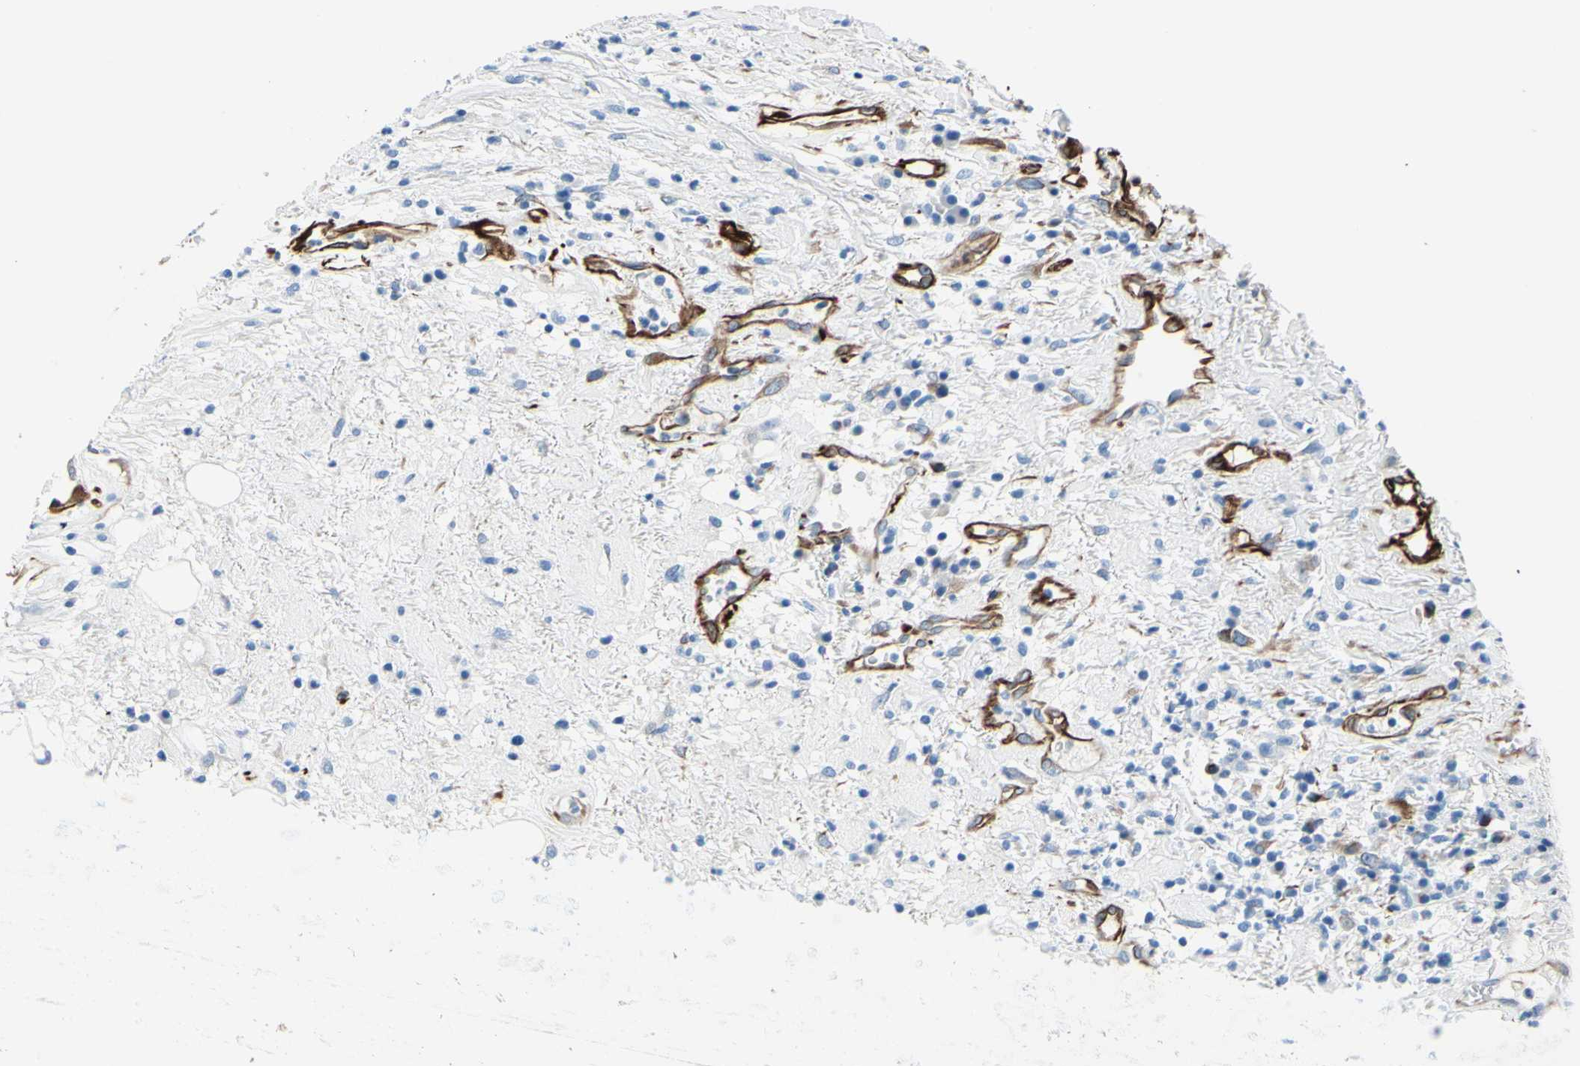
{"staining": {"intensity": "negative", "quantity": "none", "location": "none"}, "tissue": "head and neck cancer", "cell_type": "Tumor cells", "image_type": "cancer", "snomed": [{"axis": "morphology", "description": "Squamous cell carcinoma, NOS"}, {"axis": "topography", "description": "Head-Neck"}], "caption": "The immunohistochemistry micrograph has no significant expression in tumor cells of squamous cell carcinoma (head and neck) tissue.", "gene": "PTH2R", "patient": {"sex": "male", "age": 62}}